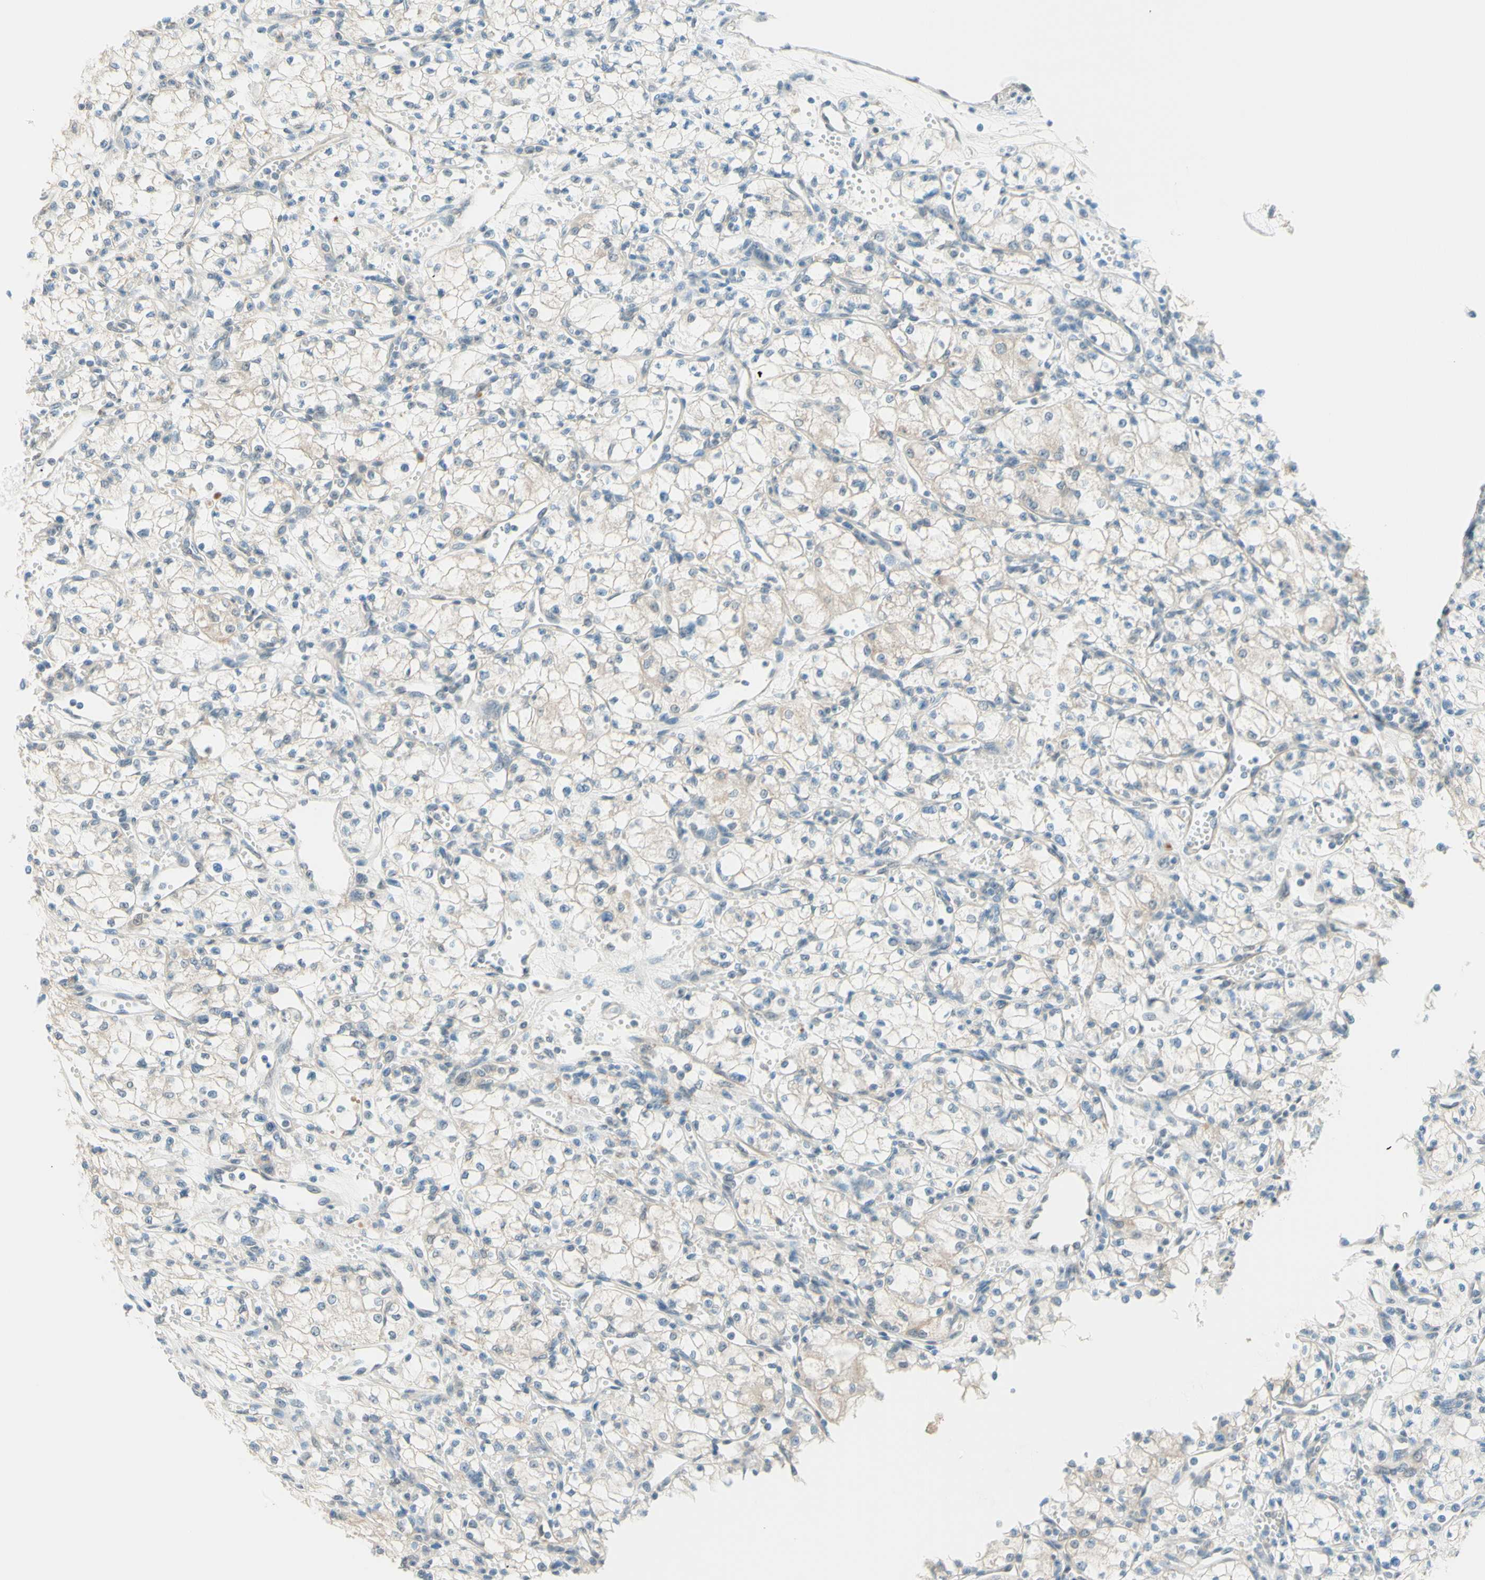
{"staining": {"intensity": "weak", "quantity": "<25%", "location": "cytoplasmic/membranous"}, "tissue": "renal cancer", "cell_type": "Tumor cells", "image_type": "cancer", "snomed": [{"axis": "morphology", "description": "Normal tissue, NOS"}, {"axis": "morphology", "description": "Adenocarcinoma, NOS"}, {"axis": "topography", "description": "Kidney"}], "caption": "An IHC image of renal cancer is shown. There is no staining in tumor cells of renal cancer.", "gene": "JPH1", "patient": {"sex": "male", "age": 59}}